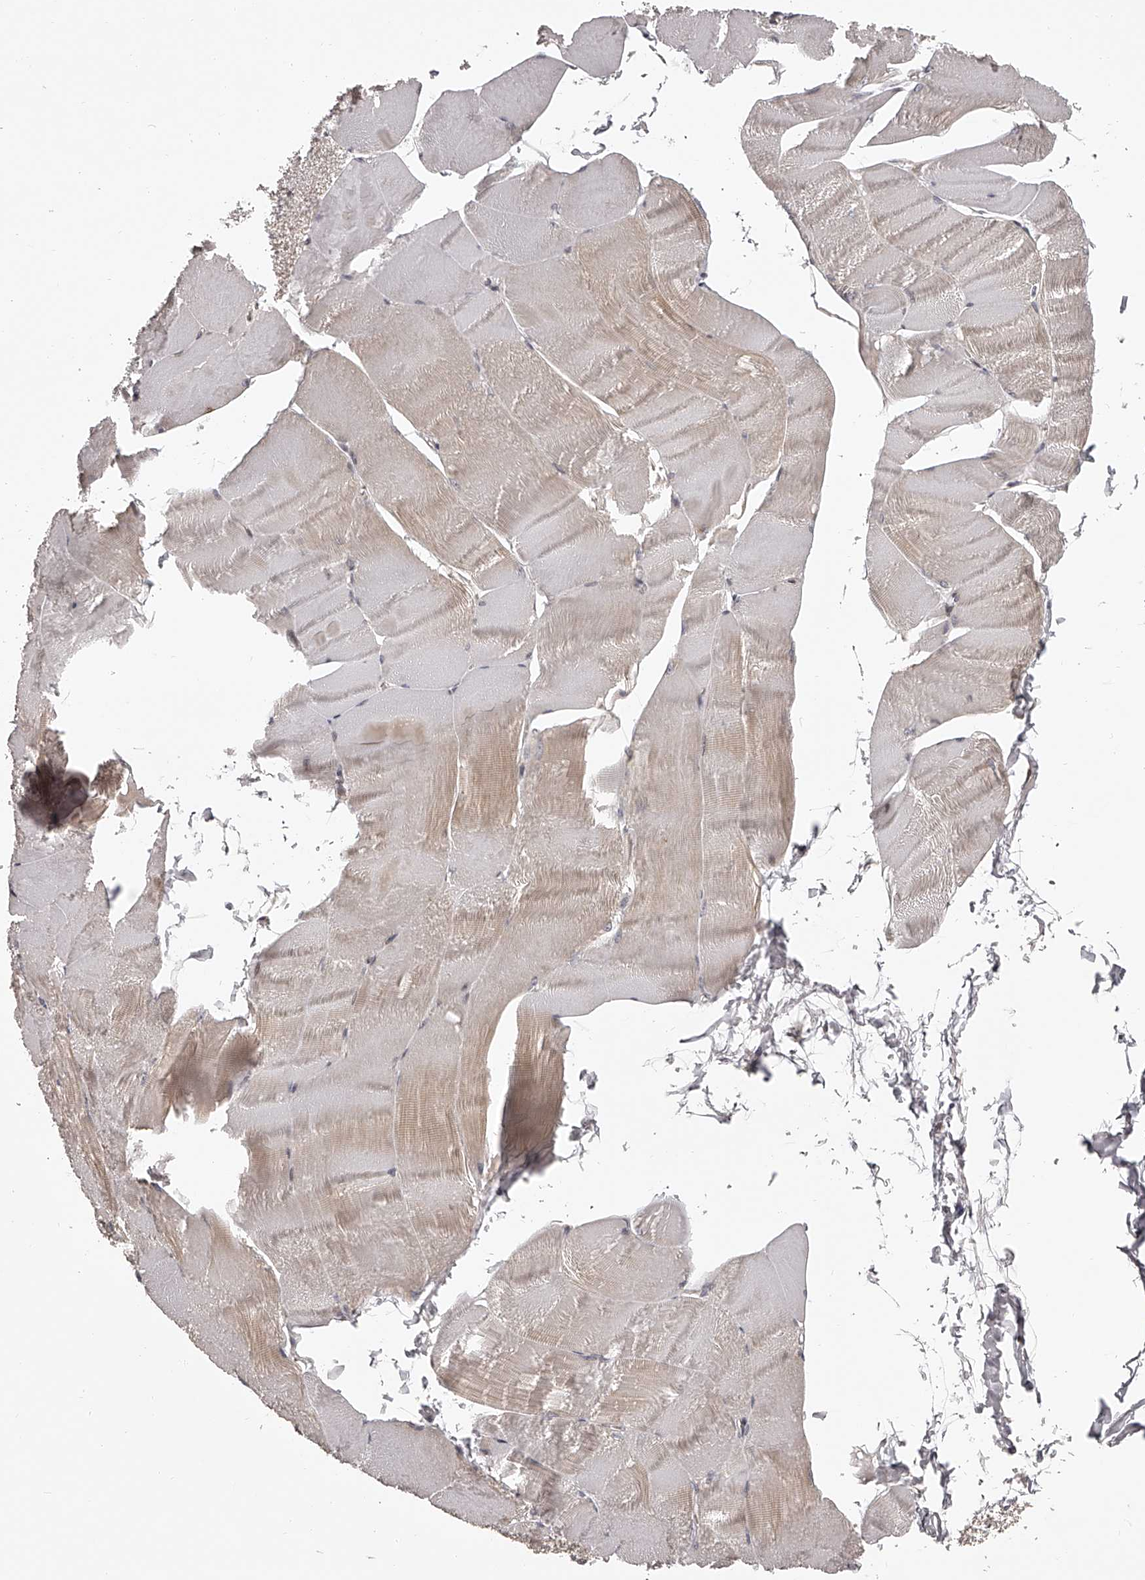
{"staining": {"intensity": "weak", "quantity": "25%-75%", "location": "cytoplasmic/membranous,nuclear"}, "tissue": "skeletal muscle", "cell_type": "Myocytes", "image_type": "normal", "snomed": [{"axis": "morphology", "description": "Normal tissue, NOS"}, {"axis": "morphology", "description": "Basal cell carcinoma"}, {"axis": "topography", "description": "Skeletal muscle"}], "caption": "Brown immunohistochemical staining in benign skeletal muscle reveals weak cytoplasmic/membranous,nuclear expression in about 25%-75% of myocytes. The staining is performed using DAB brown chromogen to label protein expression. The nuclei are counter-stained blue using hematoxylin.", "gene": "PFDN2", "patient": {"sex": "female", "age": 64}}